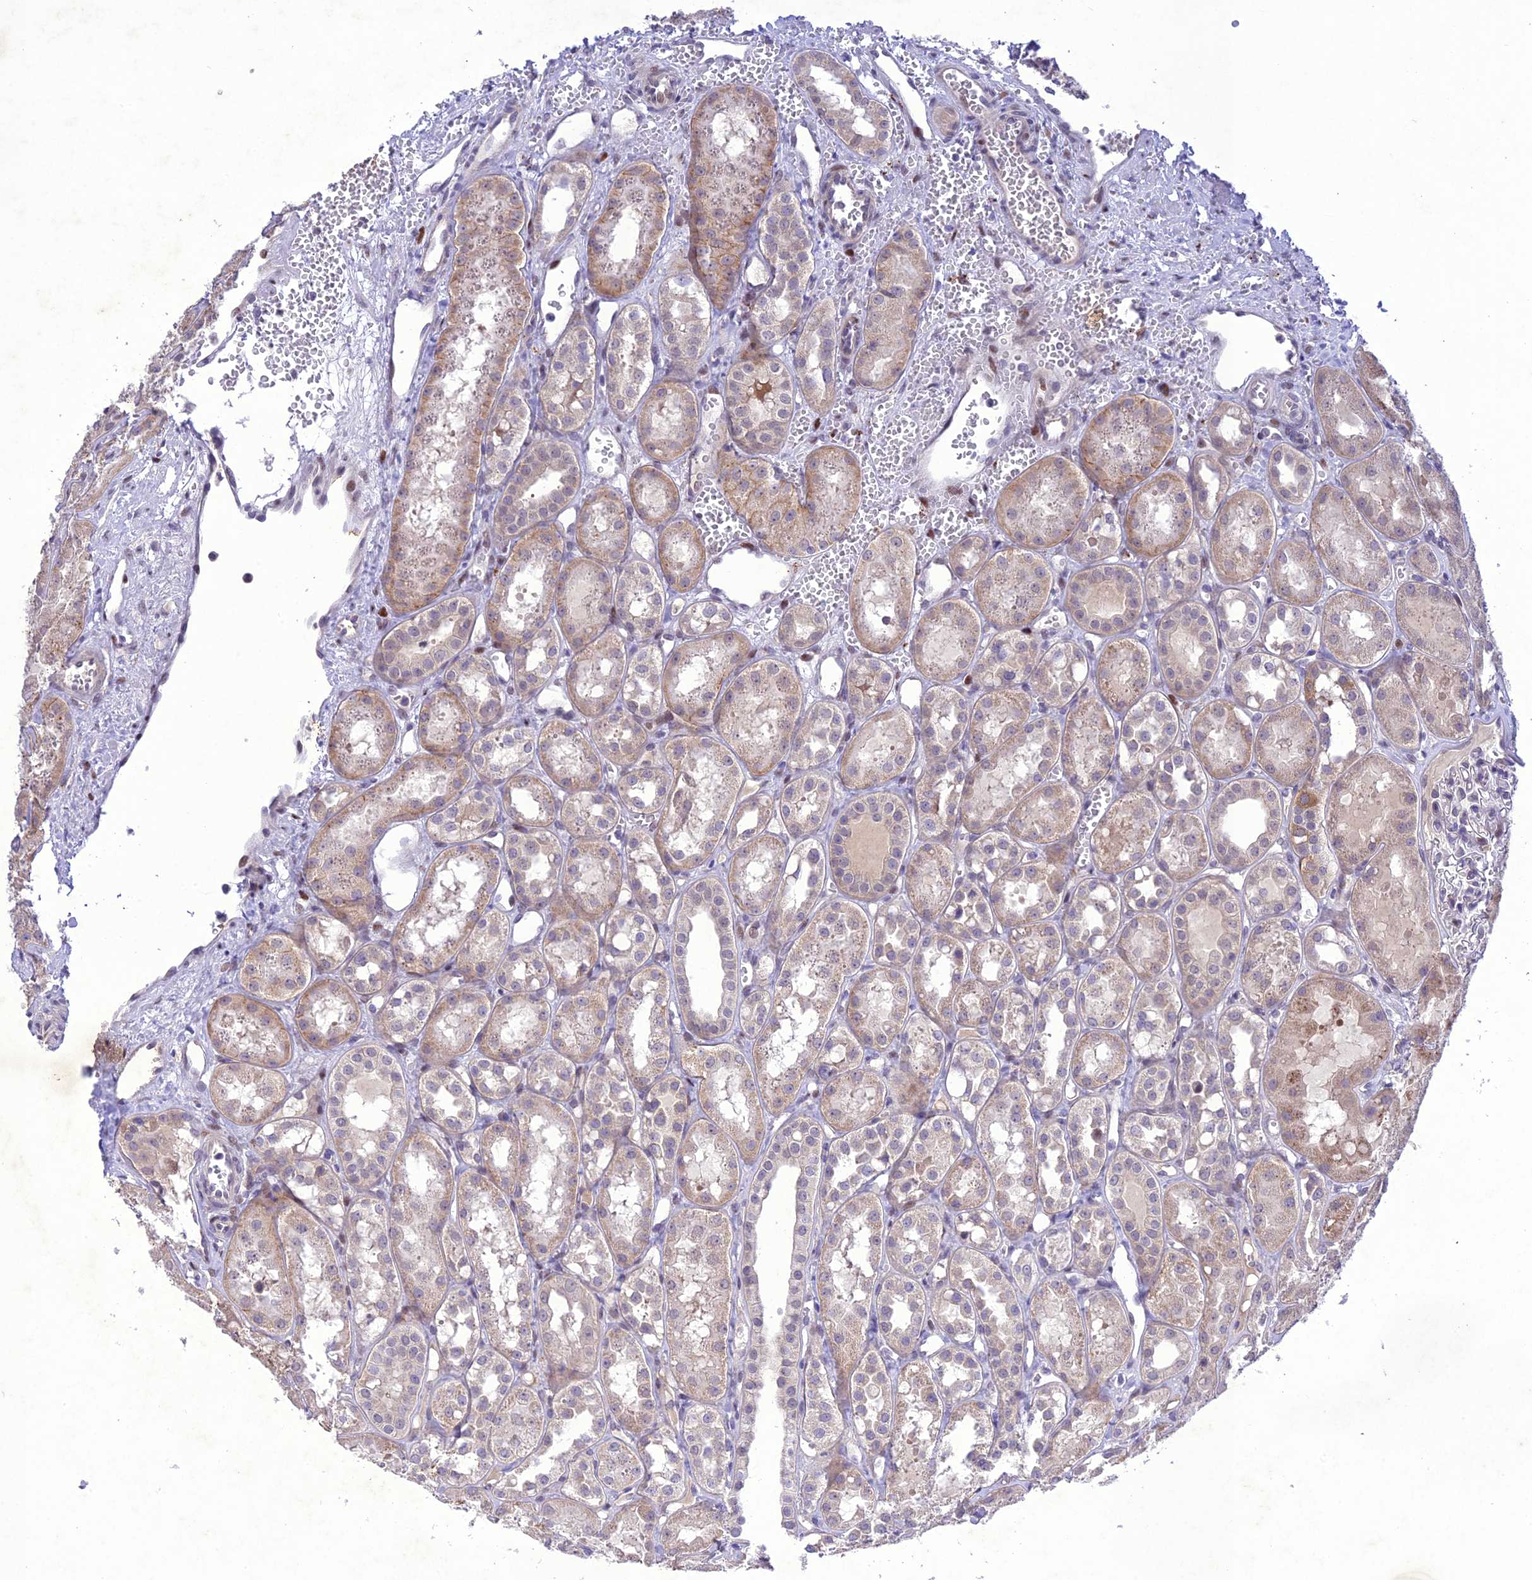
{"staining": {"intensity": "negative", "quantity": "none", "location": "none"}, "tissue": "kidney", "cell_type": "Cells in glomeruli", "image_type": "normal", "snomed": [{"axis": "morphology", "description": "Normal tissue, NOS"}, {"axis": "topography", "description": "Kidney"}], "caption": "High power microscopy micrograph of an immunohistochemistry micrograph of normal kidney, revealing no significant staining in cells in glomeruli.", "gene": "ANKRD52", "patient": {"sex": "male", "age": 16}}